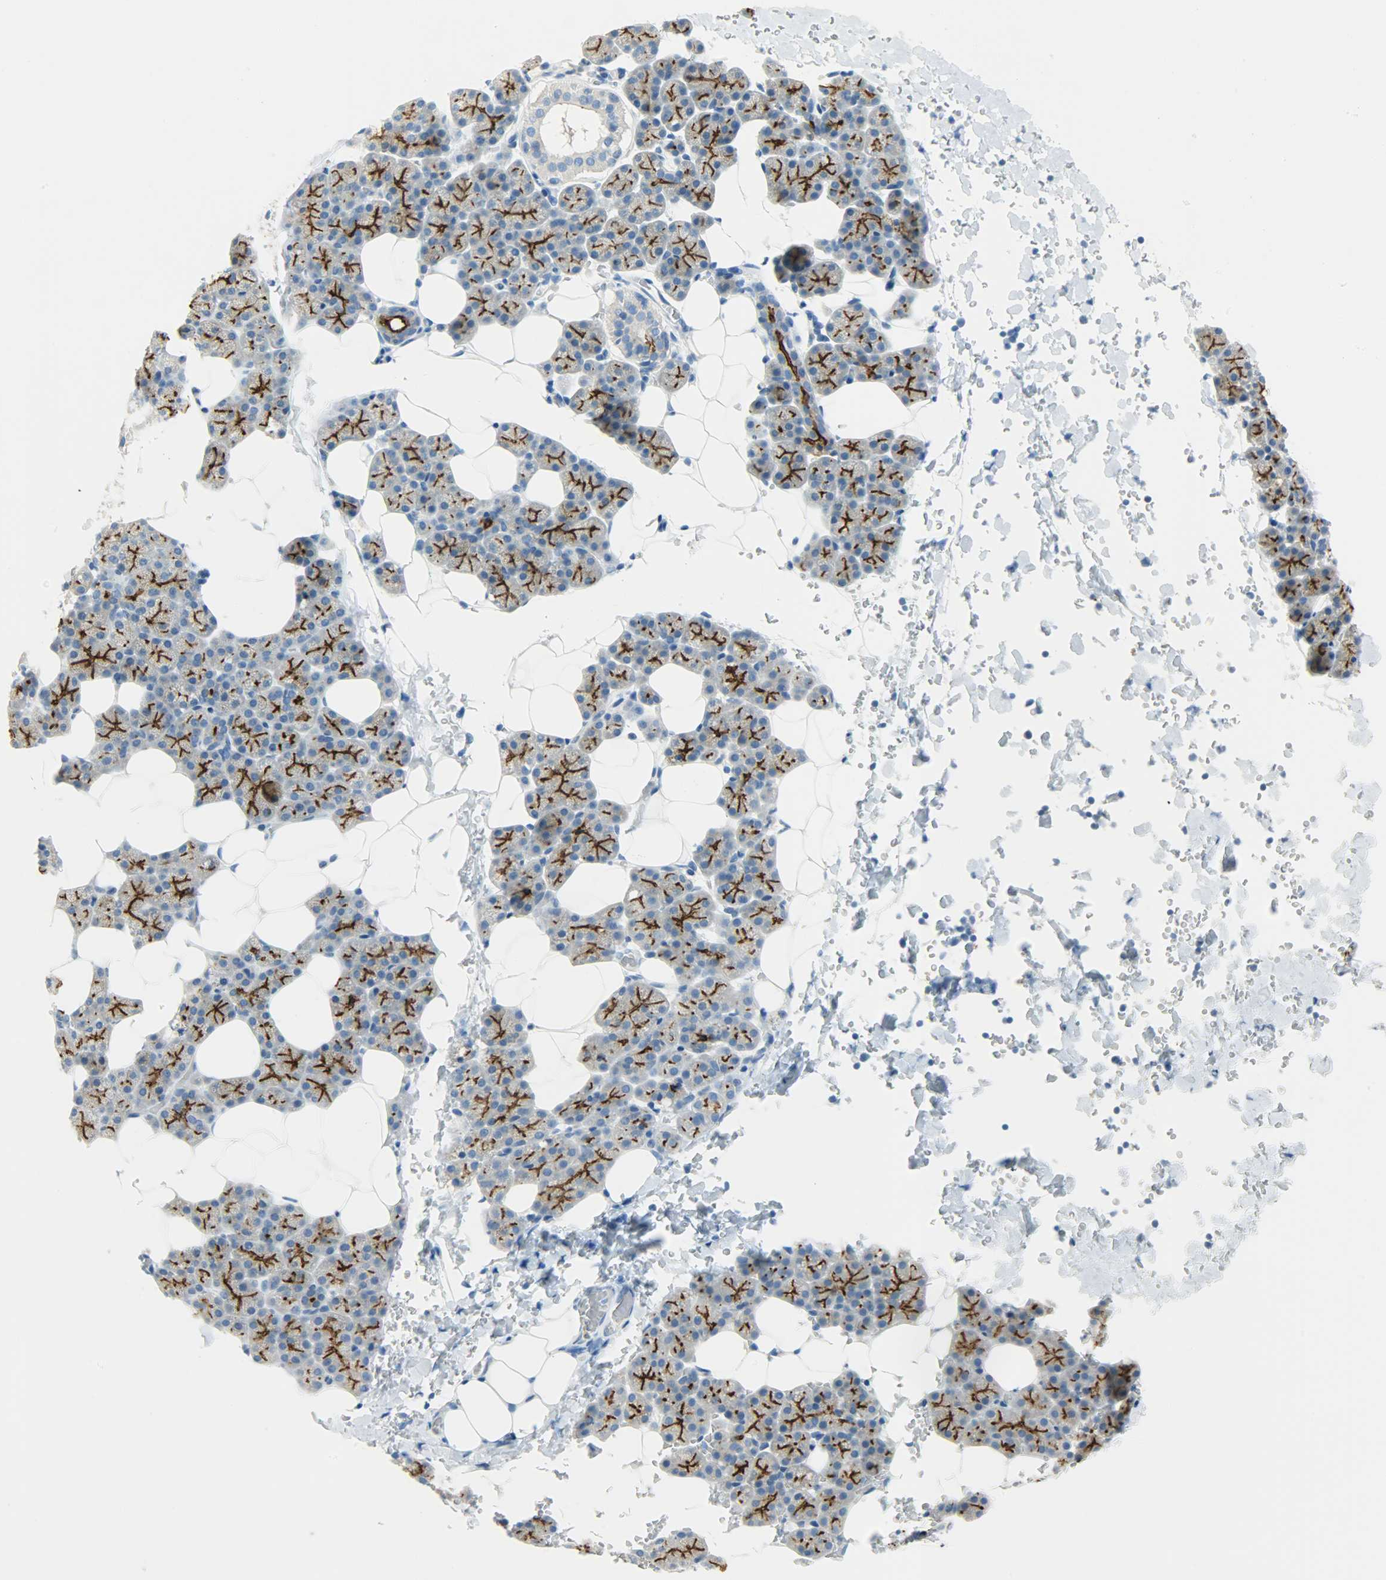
{"staining": {"intensity": "strong", "quantity": ">75%", "location": "cytoplasmic/membranous"}, "tissue": "salivary gland", "cell_type": "Glandular cells", "image_type": "normal", "snomed": [{"axis": "morphology", "description": "Normal tissue, NOS"}, {"axis": "topography", "description": "Lymph node"}, {"axis": "topography", "description": "Salivary gland"}], "caption": "Immunohistochemistry (IHC) histopathology image of benign salivary gland: human salivary gland stained using immunohistochemistry (IHC) demonstrates high levels of strong protein expression localized specifically in the cytoplasmic/membranous of glandular cells, appearing as a cytoplasmic/membranous brown color.", "gene": "PROM1", "patient": {"sex": "male", "age": 8}}